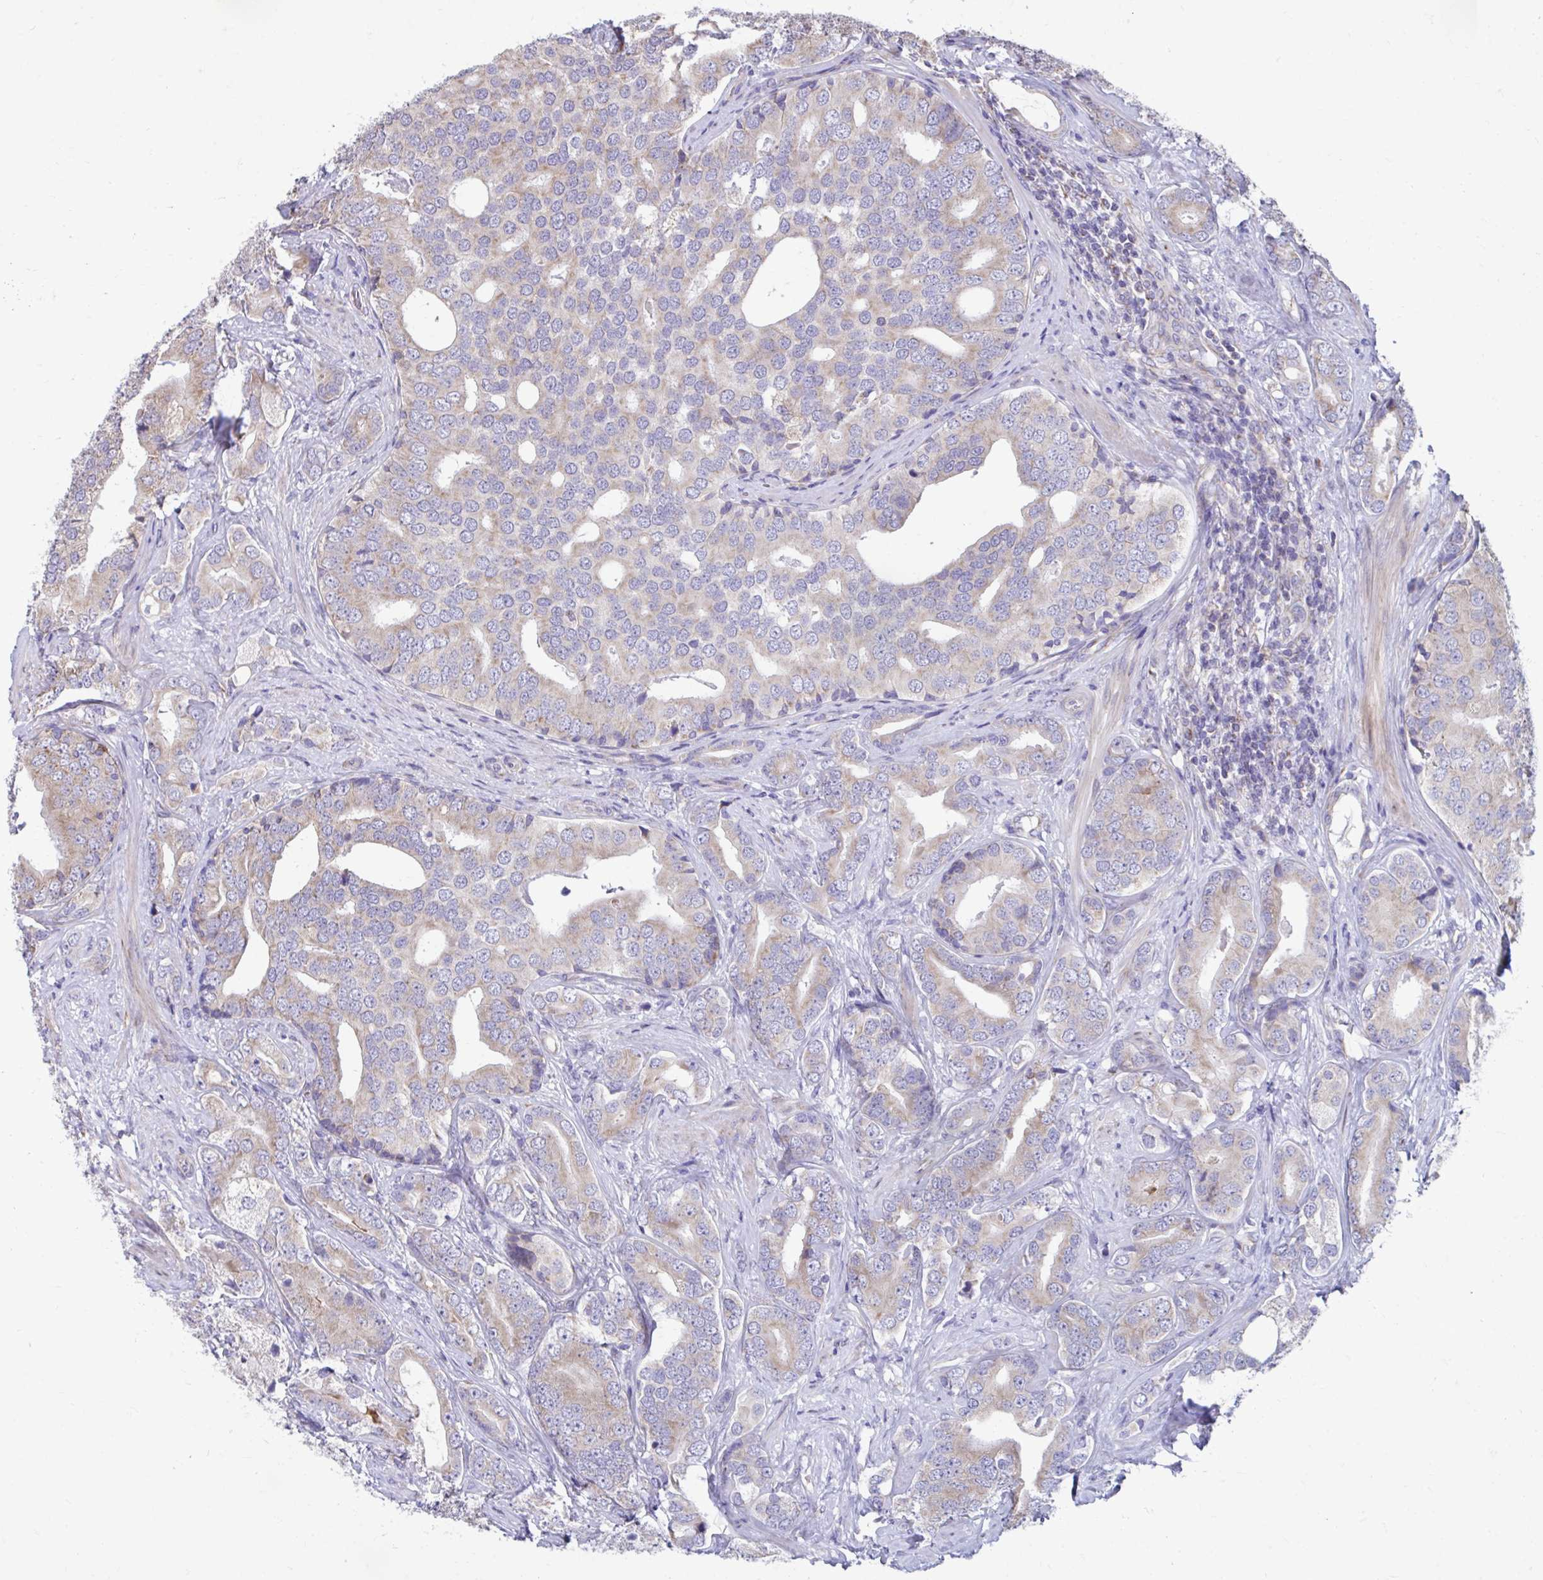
{"staining": {"intensity": "weak", "quantity": "25%-75%", "location": "cytoplasmic/membranous"}, "tissue": "prostate cancer", "cell_type": "Tumor cells", "image_type": "cancer", "snomed": [{"axis": "morphology", "description": "Adenocarcinoma, High grade"}, {"axis": "topography", "description": "Prostate"}], "caption": "Tumor cells demonstrate weak cytoplasmic/membranous staining in approximately 25%-75% of cells in prostate high-grade adenocarcinoma.", "gene": "LINGO4", "patient": {"sex": "male", "age": 62}}